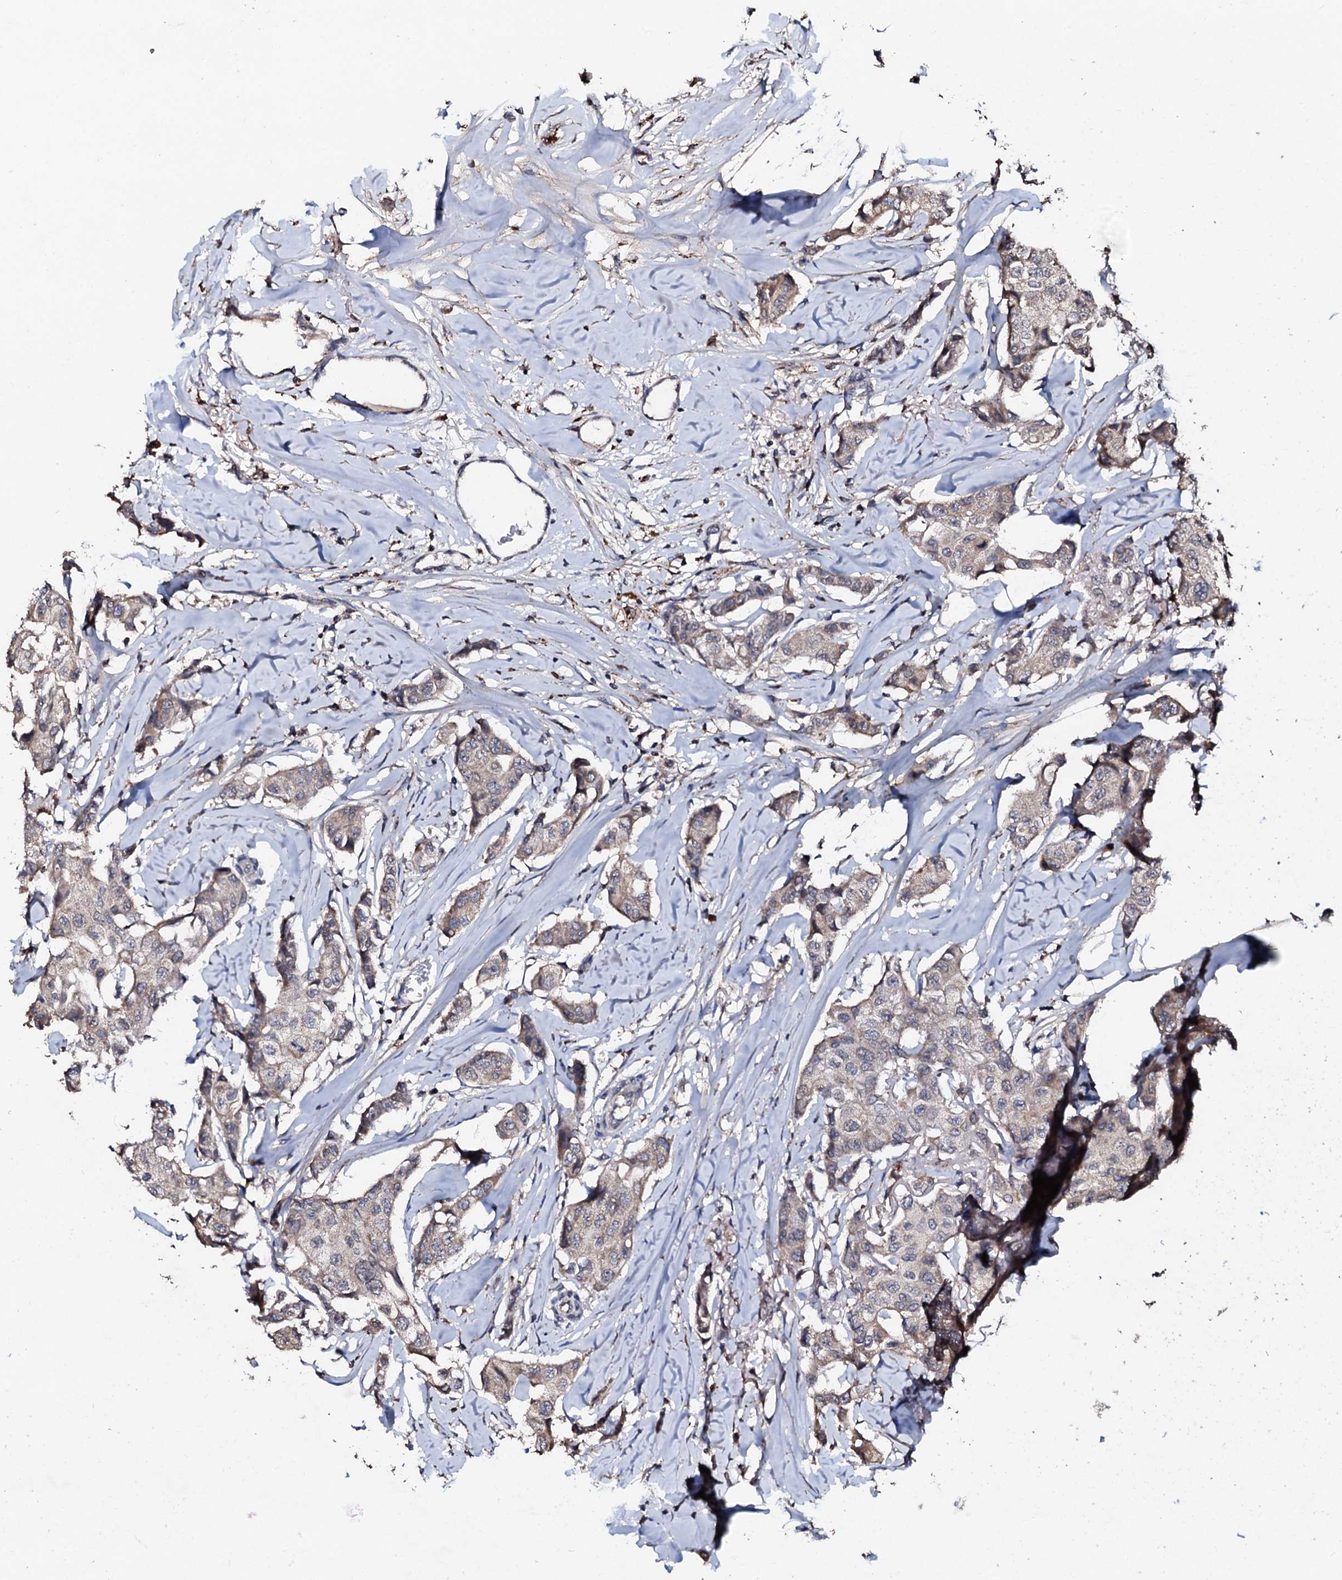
{"staining": {"intensity": "negative", "quantity": "none", "location": "none"}, "tissue": "breast cancer", "cell_type": "Tumor cells", "image_type": "cancer", "snomed": [{"axis": "morphology", "description": "Duct carcinoma"}, {"axis": "topography", "description": "Breast"}], "caption": "Tumor cells are negative for protein expression in human infiltrating ductal carcinoma (breast).", "gene": "SDHAF2", "patient": {"sex": "female", "age": 80}}